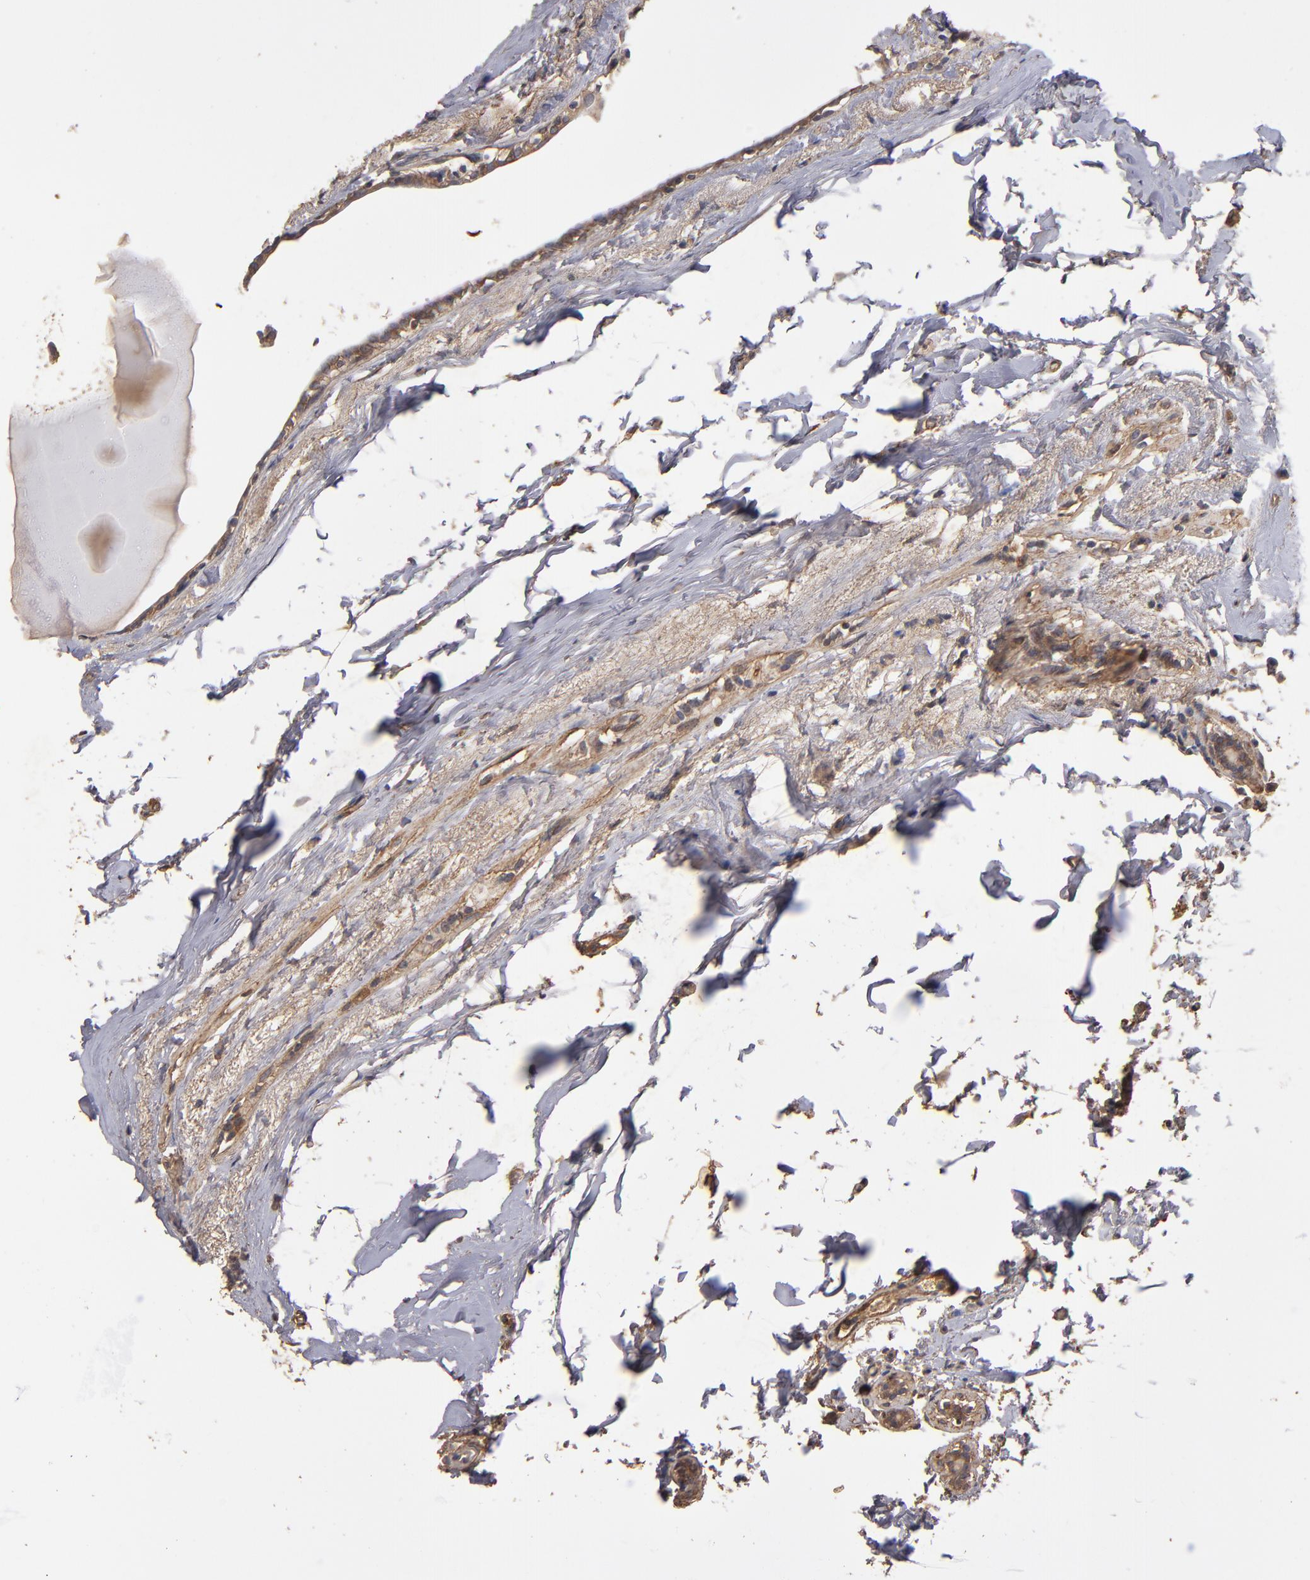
{"staining": {"intensity": "moderate", "quantity": ">75%", "location": "cytoplasmic/membranous"}, "tissue": "breast cancer", "cell_type": "Tumor cells", "image_type": "cancer", "snomed": [{"axis": "morphology", "description": "Lobular carcinoma"}, {"axis": "topography", "description": "Breast"}], "caption": "Protein expression by IHC displays moderate cytoplasmic/membranous positivity in approximately >75% of tumor cells in breast cancer (lobular carcinoma). The staining was performed using DAB, with brown indicating positive protein expression. Nuclei are stained blue with hematoxylin.", "gene": "DIPK2B", "patient": {"sex": "female", "age": 55}}